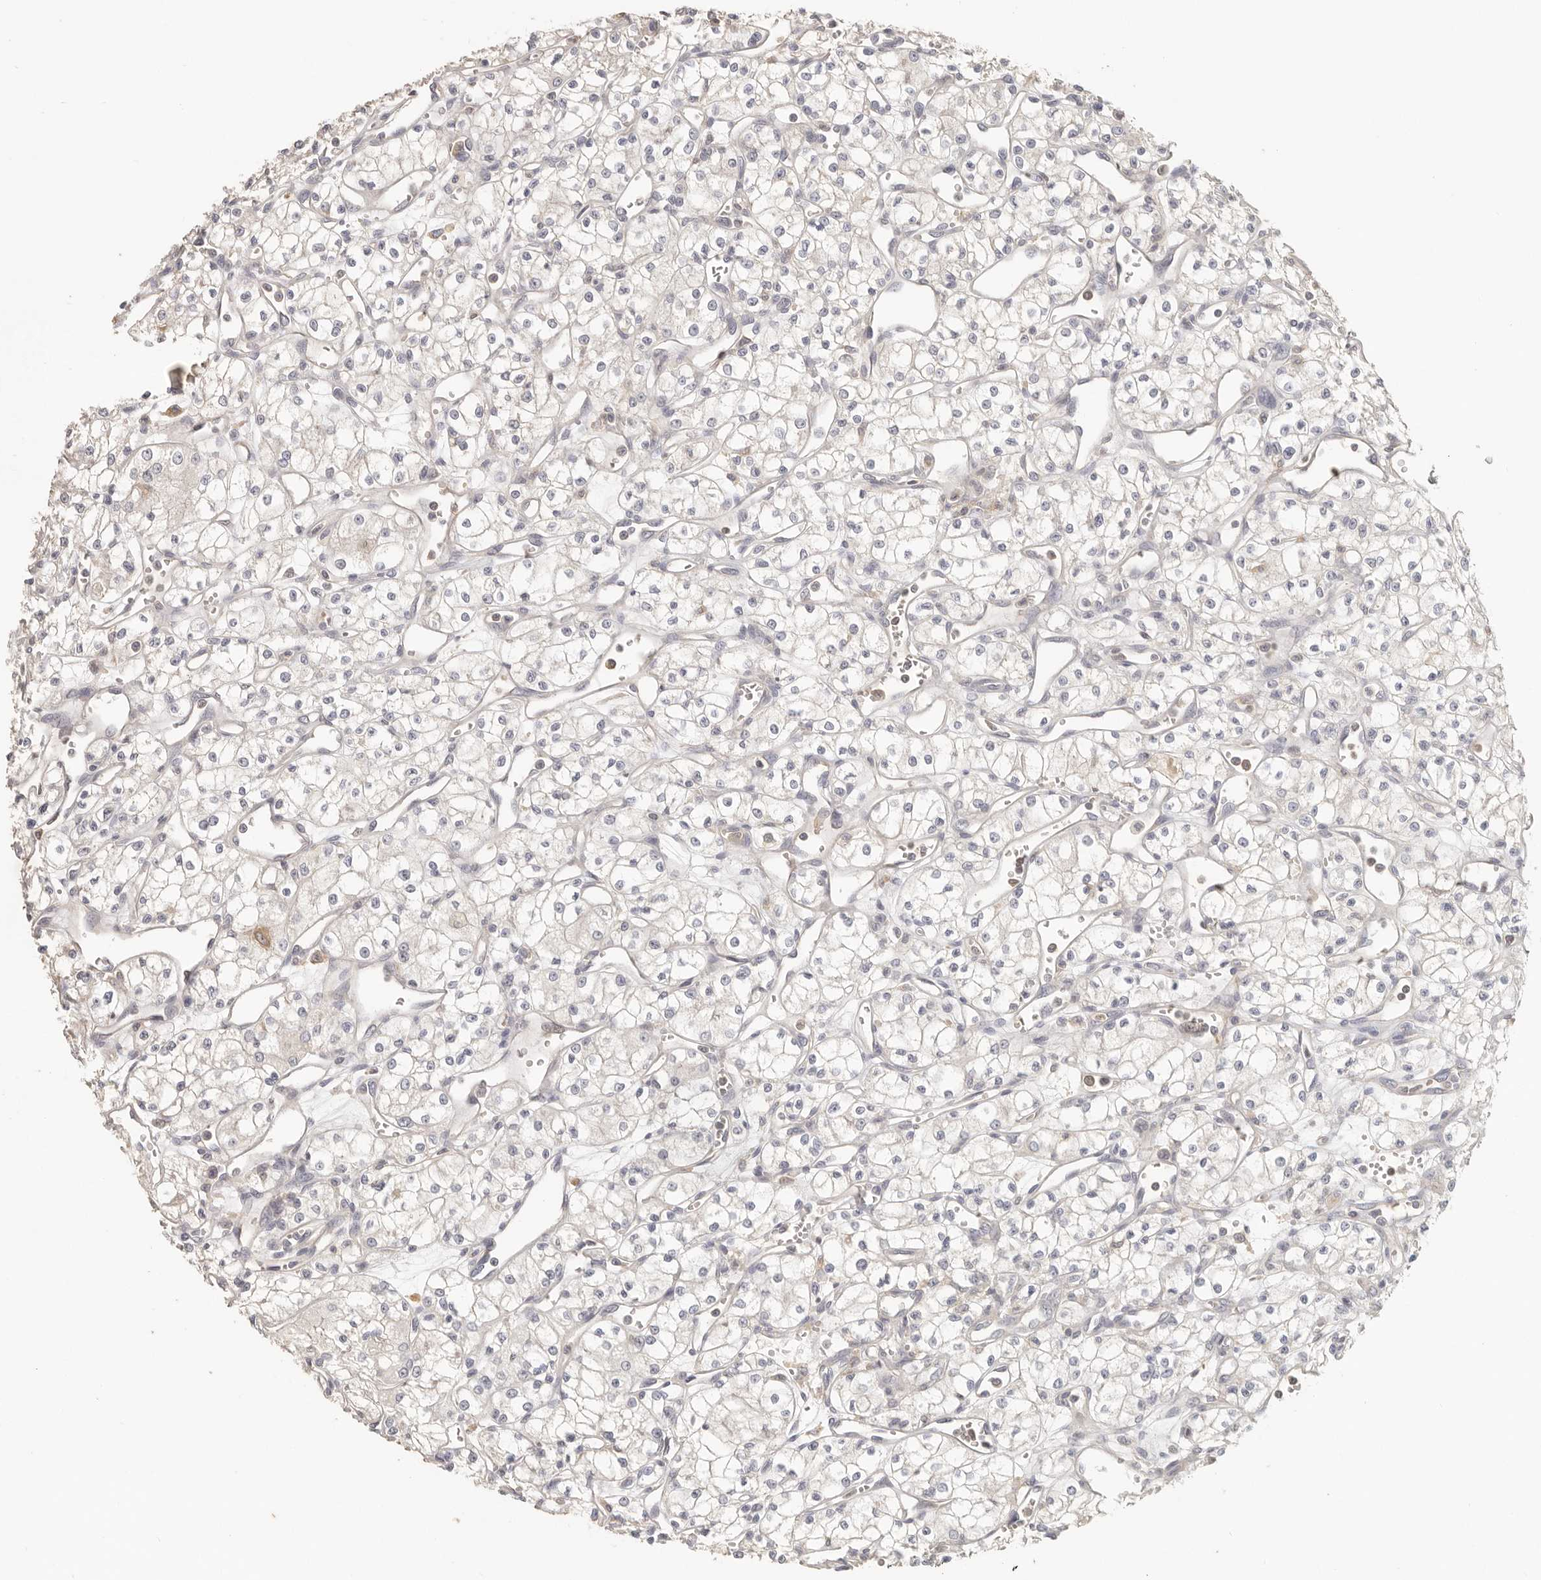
{"staining": {"intensity": "negative", "quantity": "none", "location": "none"}, "tissue": "renal cancer", "cell_type": "Tumor cells", "image_type": "cancer", "snomed": [{"axis": "morphology", "description": "Adenocarcinoma, NOS"}, {"axis": "topography", "description": "Kidney"}], "caption": "A histopathology image of human renal cancer is negative for staining in tumor cells. Brightfield microscopy of IHC stained with DAB (brown) and hematoxylin (blue), captured at high magnification.", "gene": "CSK", "patient": {"sex": "male", "age": 59}}